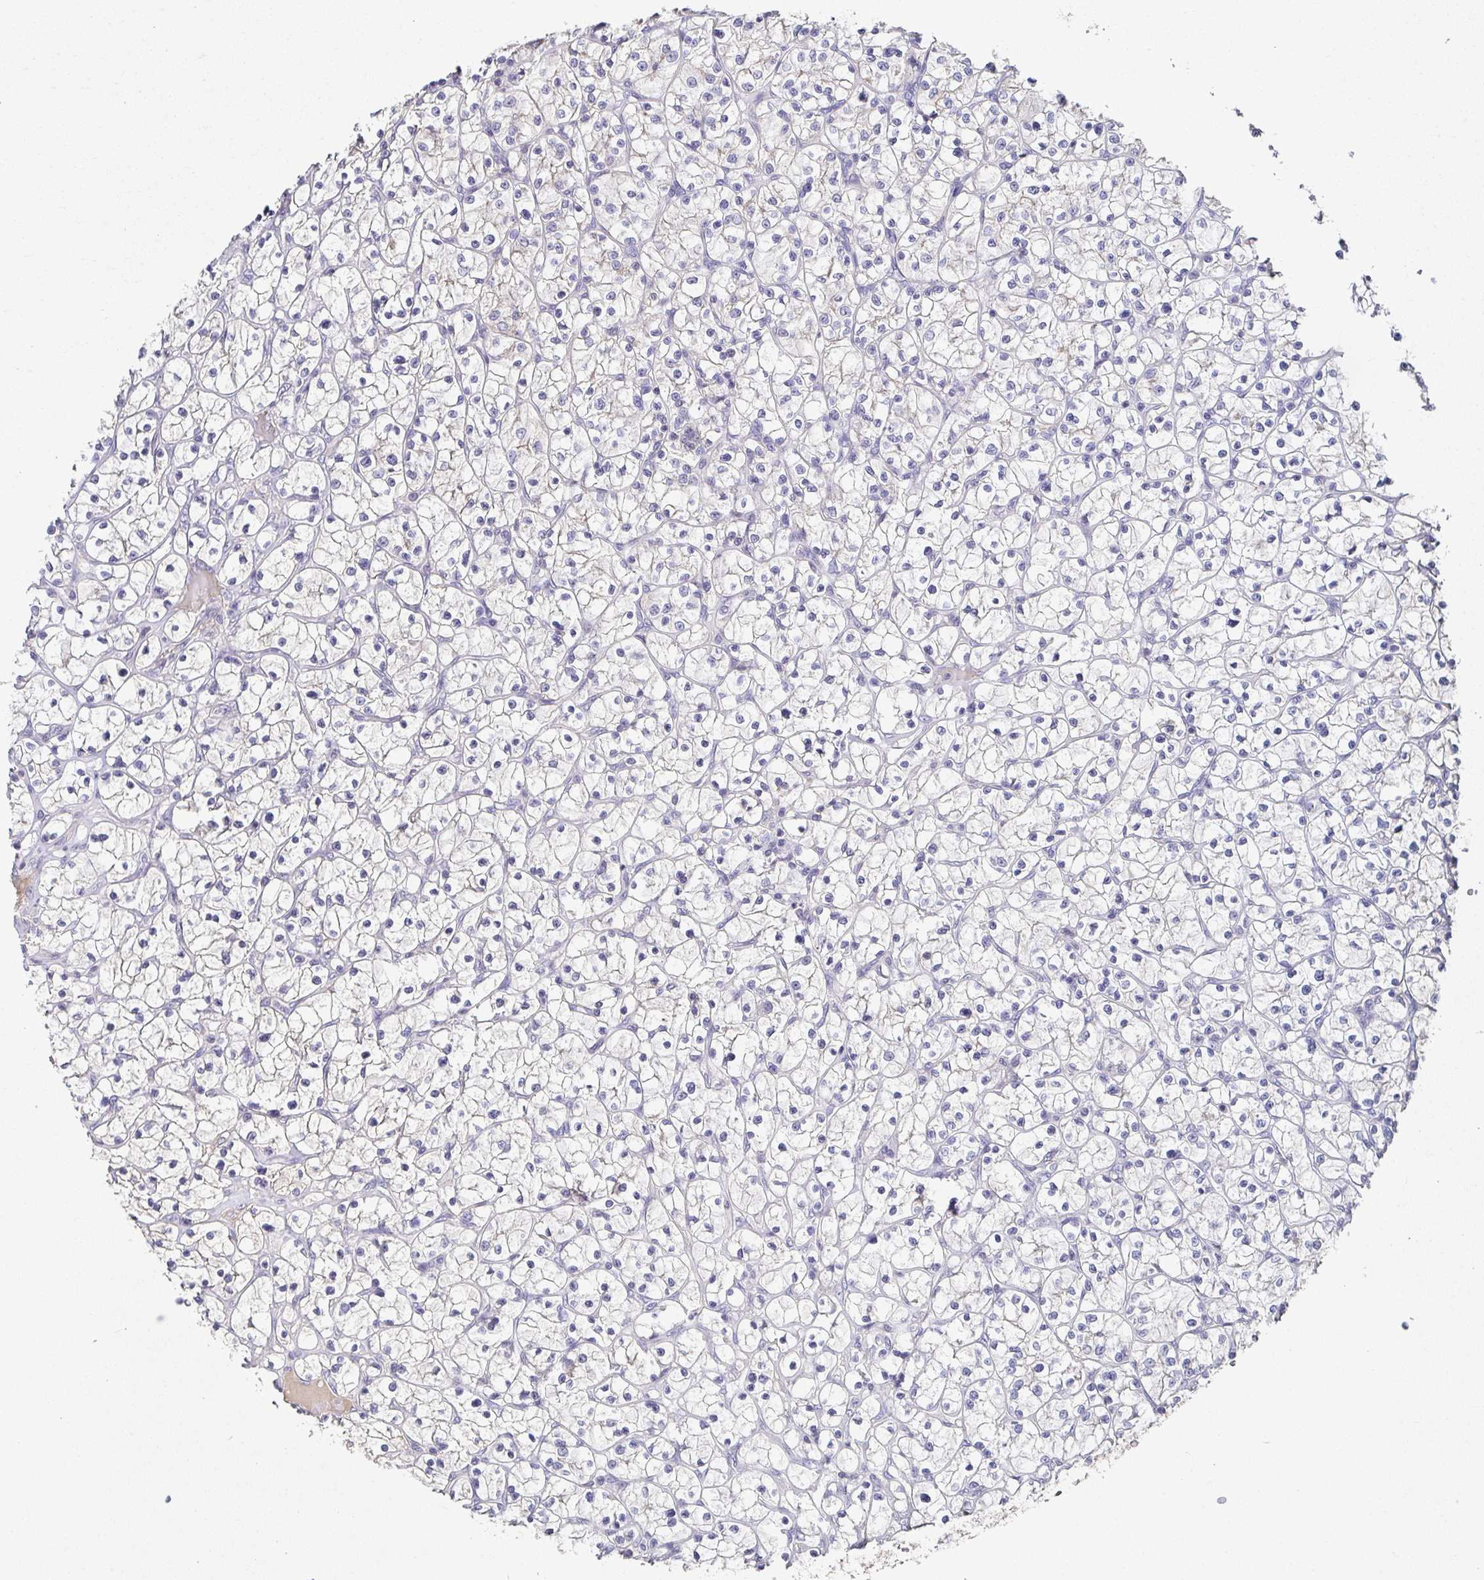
{"staining": {"intensity": "weak", "quantity": "25%-75%", "location": "cytoplasmic/membranous"}, "tissue": "renal cancer", "cell_type": "Tumor cells", "image_type": "cancer", "snomed": [{"axis": "morphology", "description": "Adenocarcinoma, NOS"}, {"axis": "topography", "description": "Kidney"}], "caption": "Immunohistochemistry (IHC) of adenocarcinoma (renal) displays low levels of weak cytoplasmic/membranous staining in about 25%-75% of tumor cells. (brown staining indicates protein expression, while blue staining denotes nuclei).", "gene": "PIWIL3", "patient": {"sex": "female", "age": 64}}